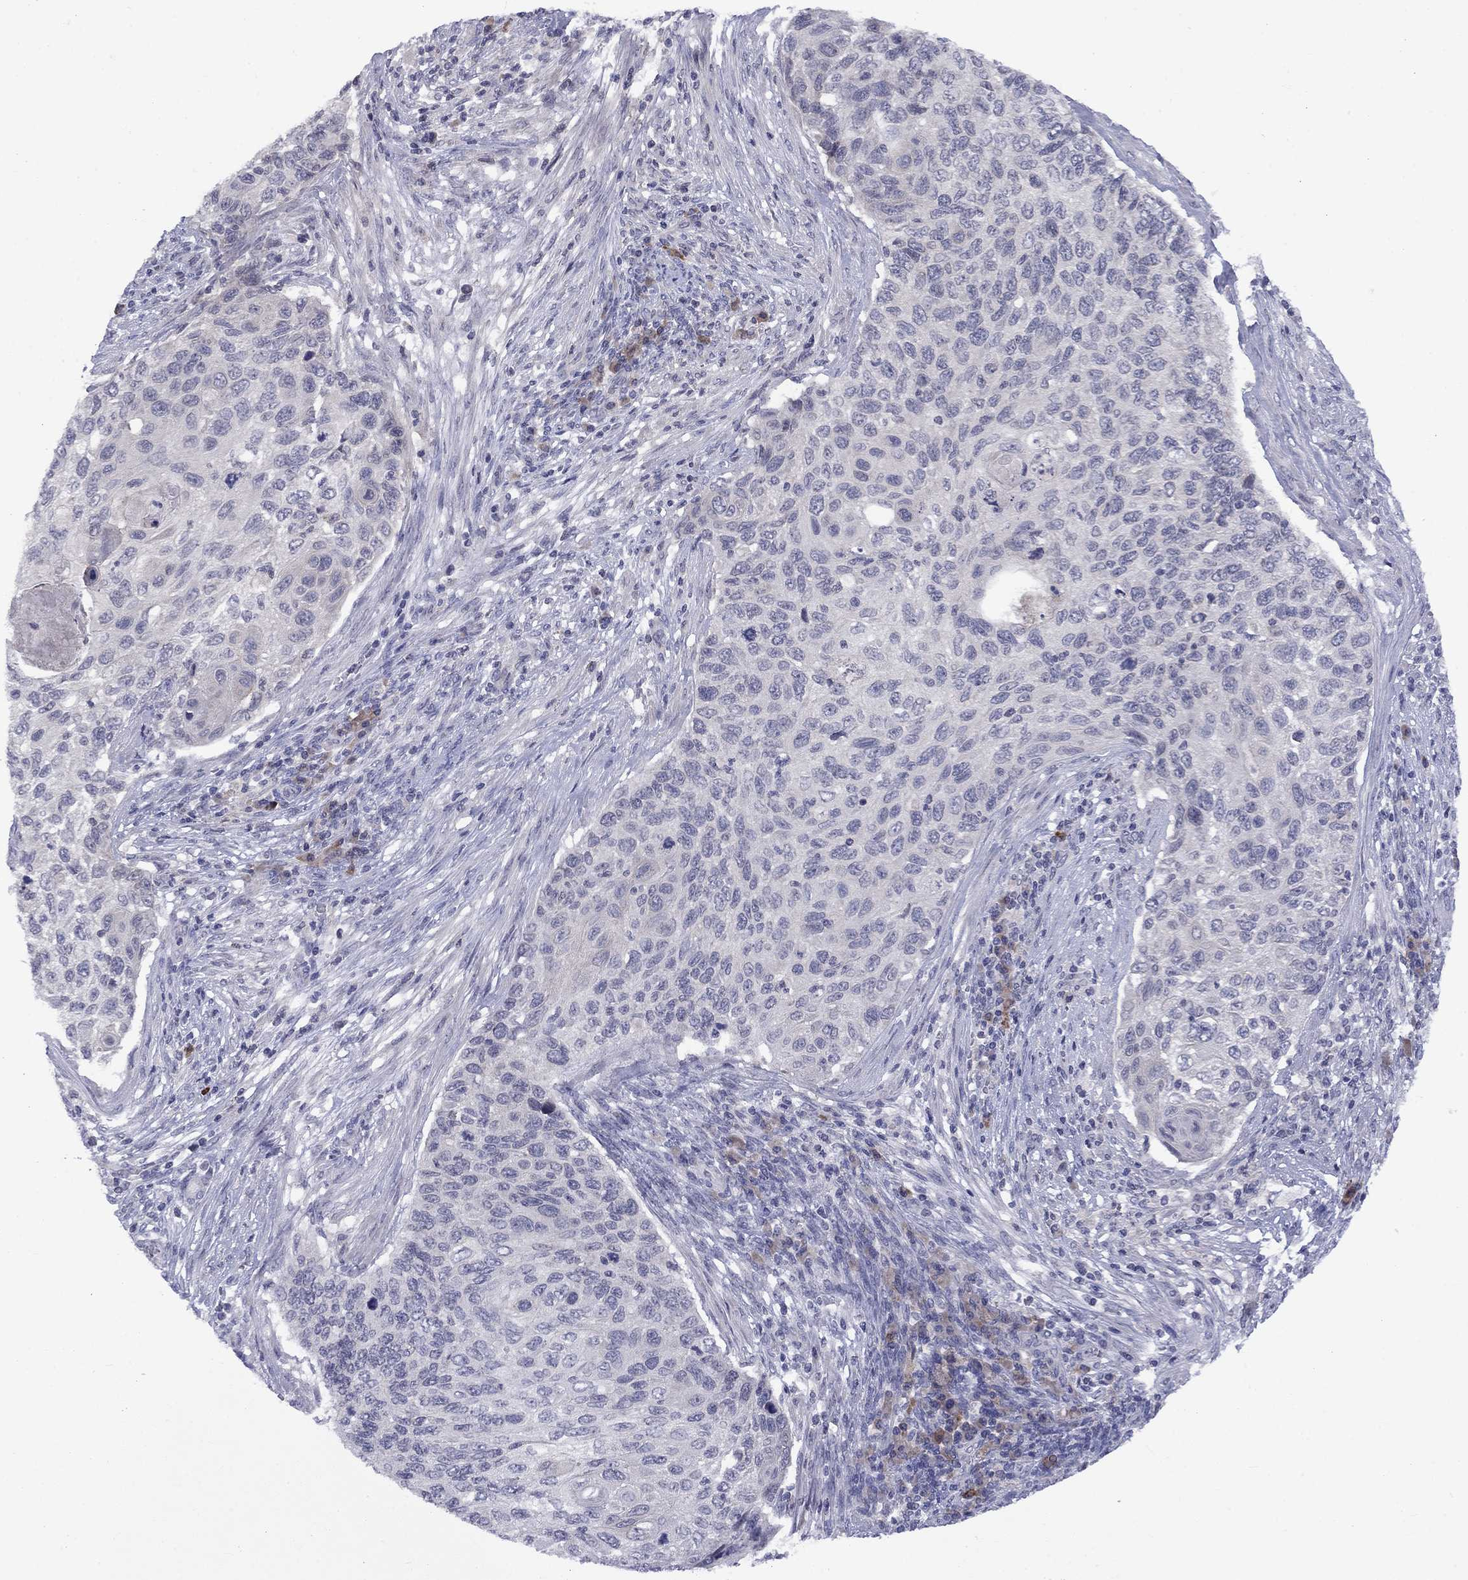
{"staining": {"intensity": "negative", "quantity": "none", "location": "none"}, "tissue": "cervical cancer", "cell_type": "Tumor cells", "image_type": "cancer", "snomed": [{"axis": "morphology", "description": "Squamous cell carcinoma, NOS"}, {"axis": "topography", "description": "Cervix"}], "caption": "Human cervical cancer (squamous cell carcinoma) stained for a protein using immunohistochemistry shows no expression in tumor cells.", "gene": "CACNA1A", "patient": {"sex": "female", "age": 70}}